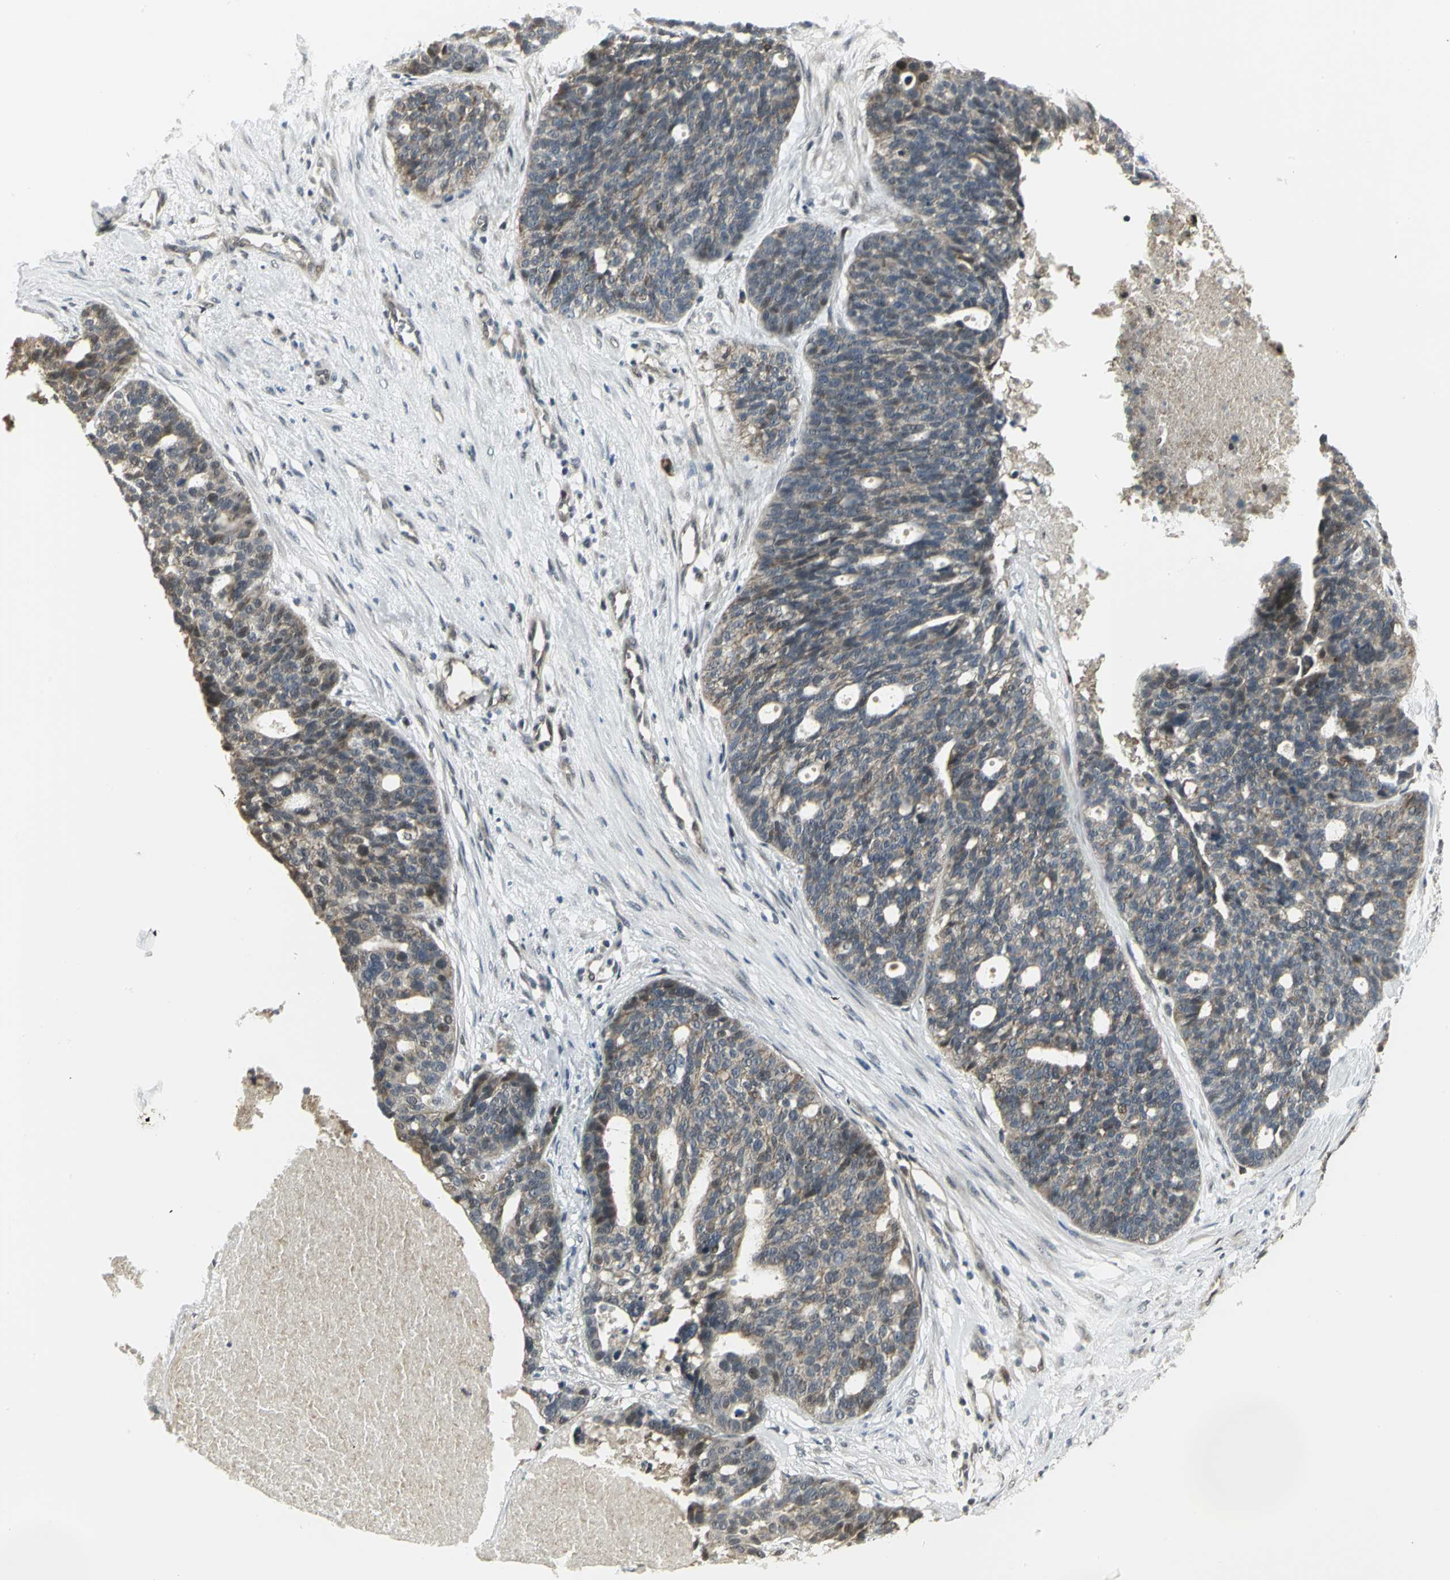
{"staining": {"intensity": "moderate", "quantity": ">75%", "location": "cytoplasmic/membranous,nuclear"}, "tissue": "ovarian cancer", "cell_type": "Tumor cells", "image_type": "cancer", "snomed": [{"axis": "morphology", "description": "Cystadenocarcinoma, serous, NOS"}, {"axis": "topography", "description": "Ovary"}], "caption": "This micrograph reveals immunohistochemistry (IHC) staining of ovarian cancer (serous cystadenocarcinoma), with medium moderate cytoplasmic/membranous and nuclear staining in approximately >75% of tumor cells.", "gene": "PSMC4", "patient": {"sex": "female", "age": 59}}